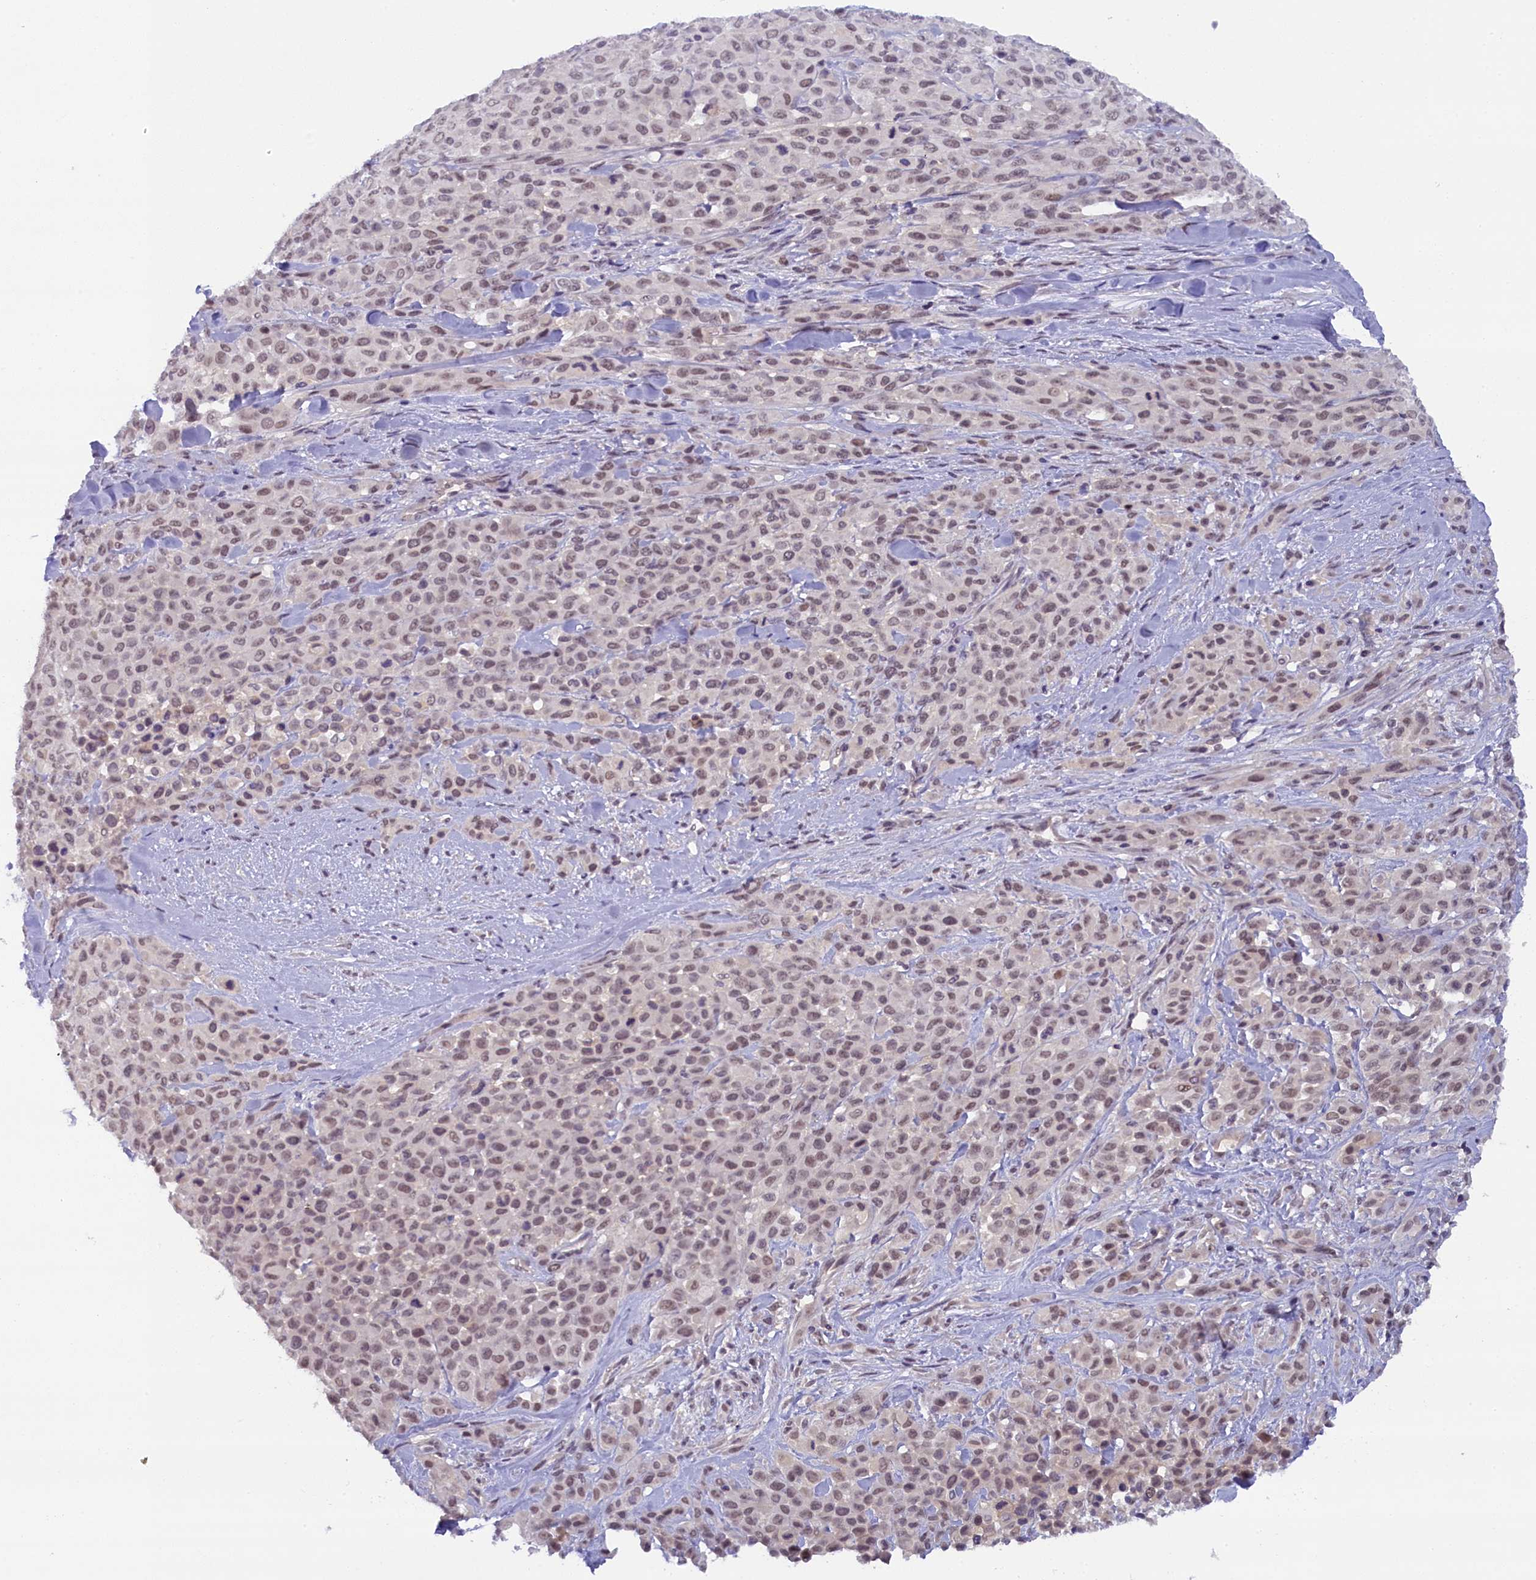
{"staining": {"intensity": "moderate", "quantity": ">75%", "location": "nuclear"}, "tissue": "melanoma", "cell_type": "Tumor cells", "image_type": "cancer", "snomed": [{"axis": "morphology", "description": "Malignant melanoma, Metastatic site"}, {"axis": "topography", "description": "Skin"}], "caption": "Brown immunohistochemical staining in human melanoma reveals moderate nuclear expression in approximately >75% of tumor cells.", "gene": "CRAMP1", "patient": {"sex": "female", "age": 81}}